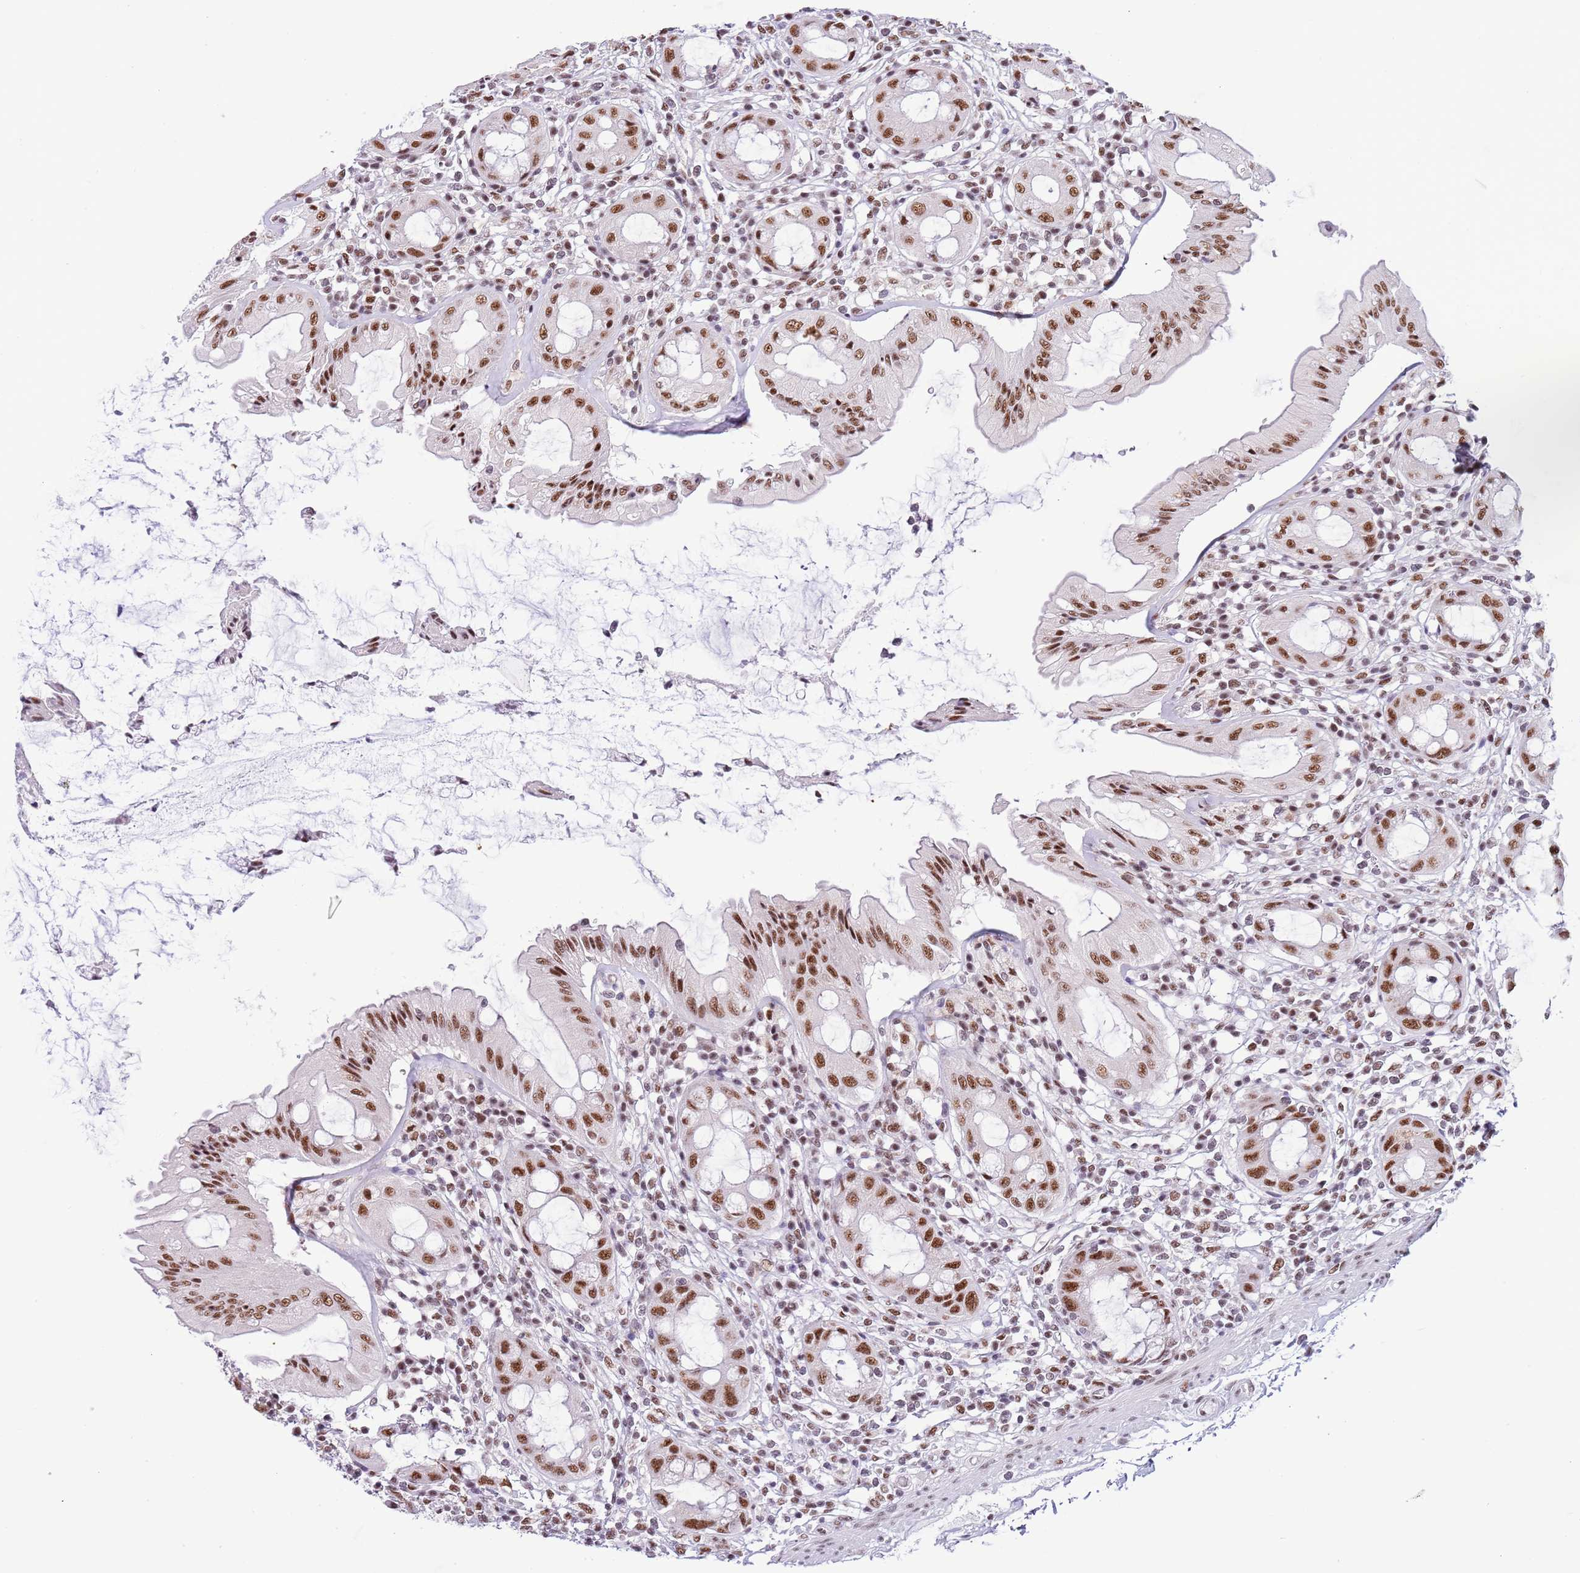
{"staining": {"intensity": "strong", "quantity": ">75%", "location": "nuclear"}, "tissue": "rectum", "cell_type": "Glandular cells", "image_type": "normal", "snomed": [{"axis": "morphology", "description": "Normal tissue, NOS"}, {"axis": "topography", "description": "Rectum"}], "caption": "Protein expression analysis of benign rectum reveals strong nuclear staining in about >75% of glandular cells. (brown staining indicates protein expression, while blue staining denotes nuclei).", "gene": "SF3A2", "patient": {"sex": "female", "age": 57}}